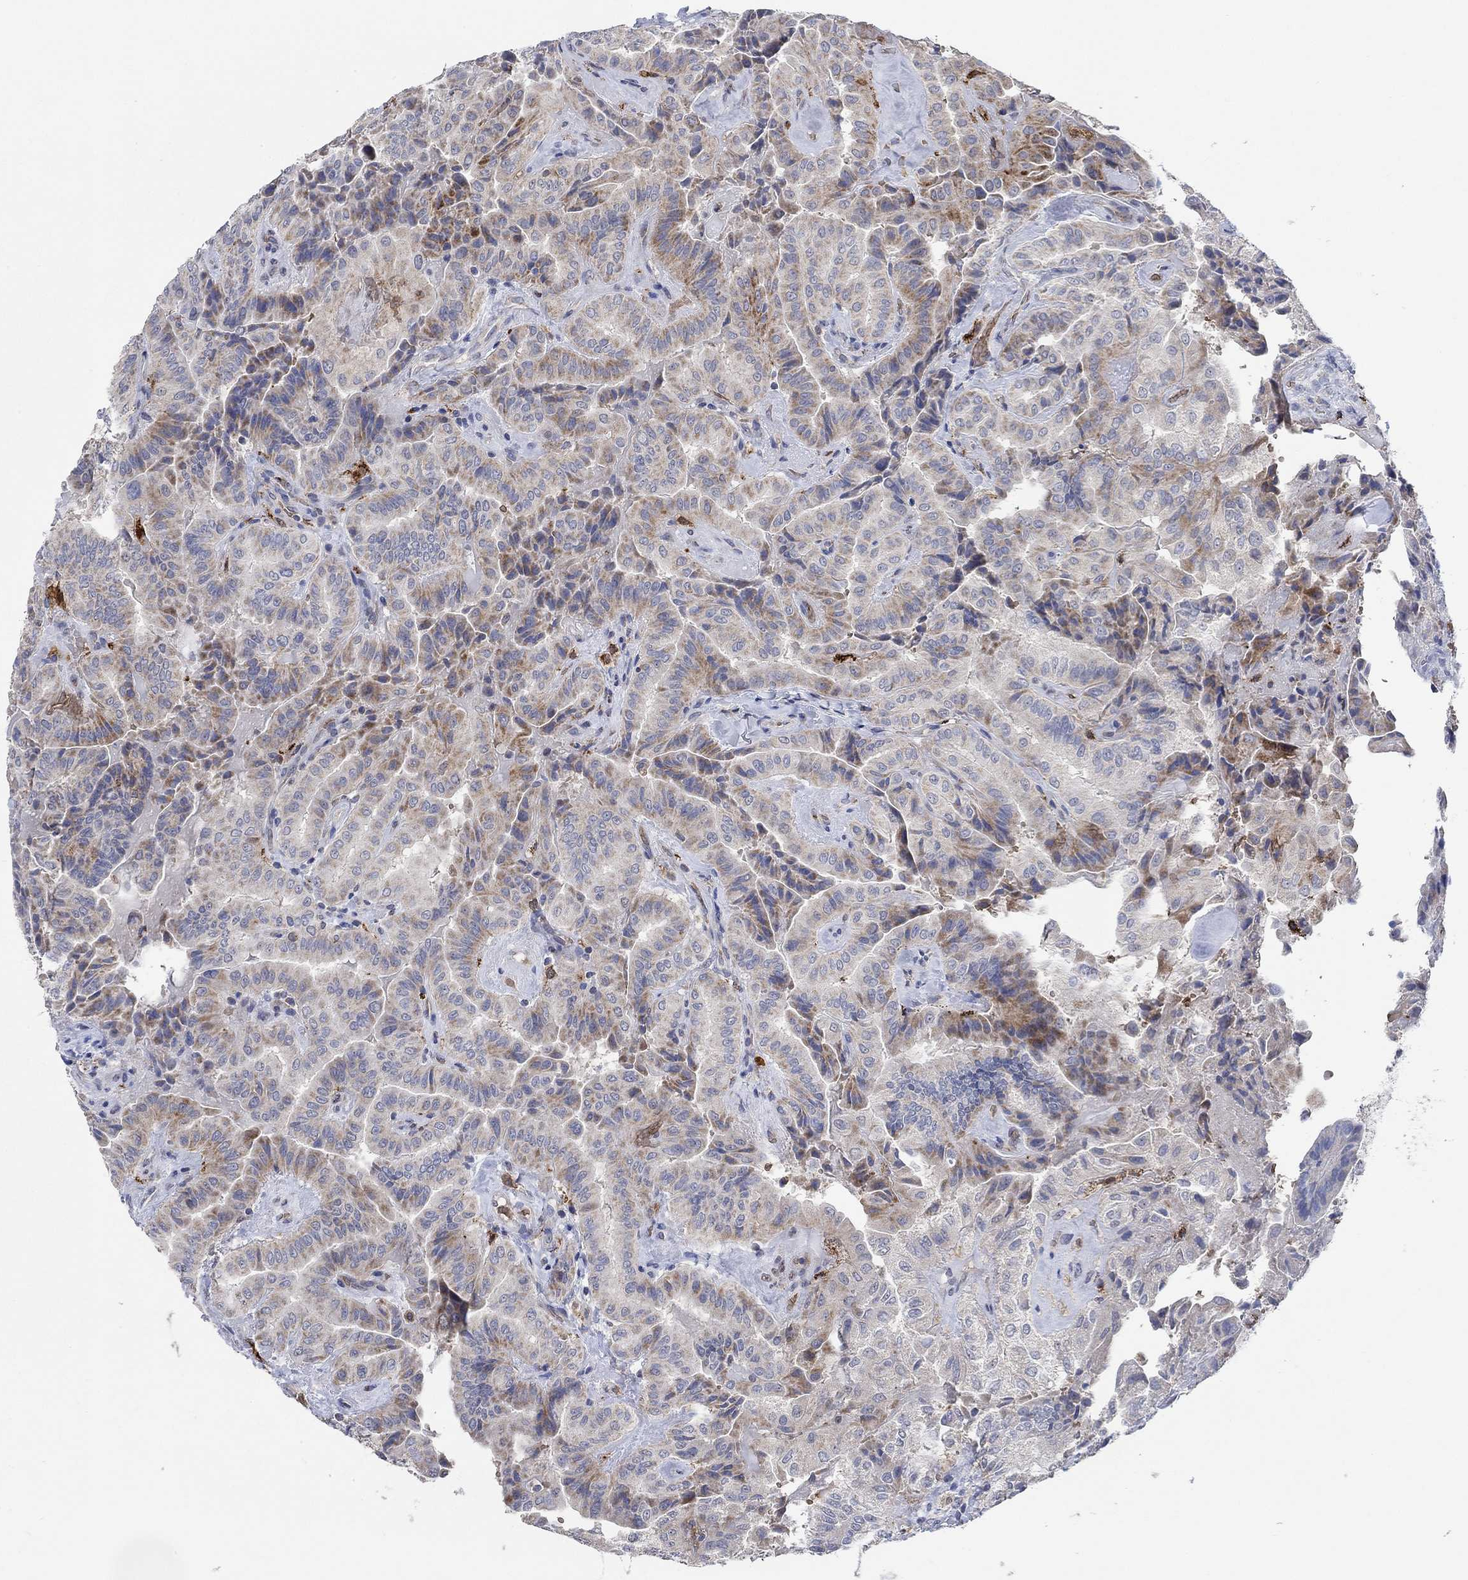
{"staining": {"intensity": "weak", "quantity": "<25%", "location": "cytoplasmic/membranous"}, "tissue": "thyroid cancer", "cell_type": "Tumor cells", "image_type": "cancer", "snomed": [{"axis": "morphology", "description": "Papillary adenocarcinoma, NOS"}, {"axis": "topography", "description": "Thyroid gland"}], "caption": "Tumor cells show no significant positivity in papillary adenocarcinoma (thyroid).", "gene": "MPP1", "patient": {"sex": "female", "age": 68}}